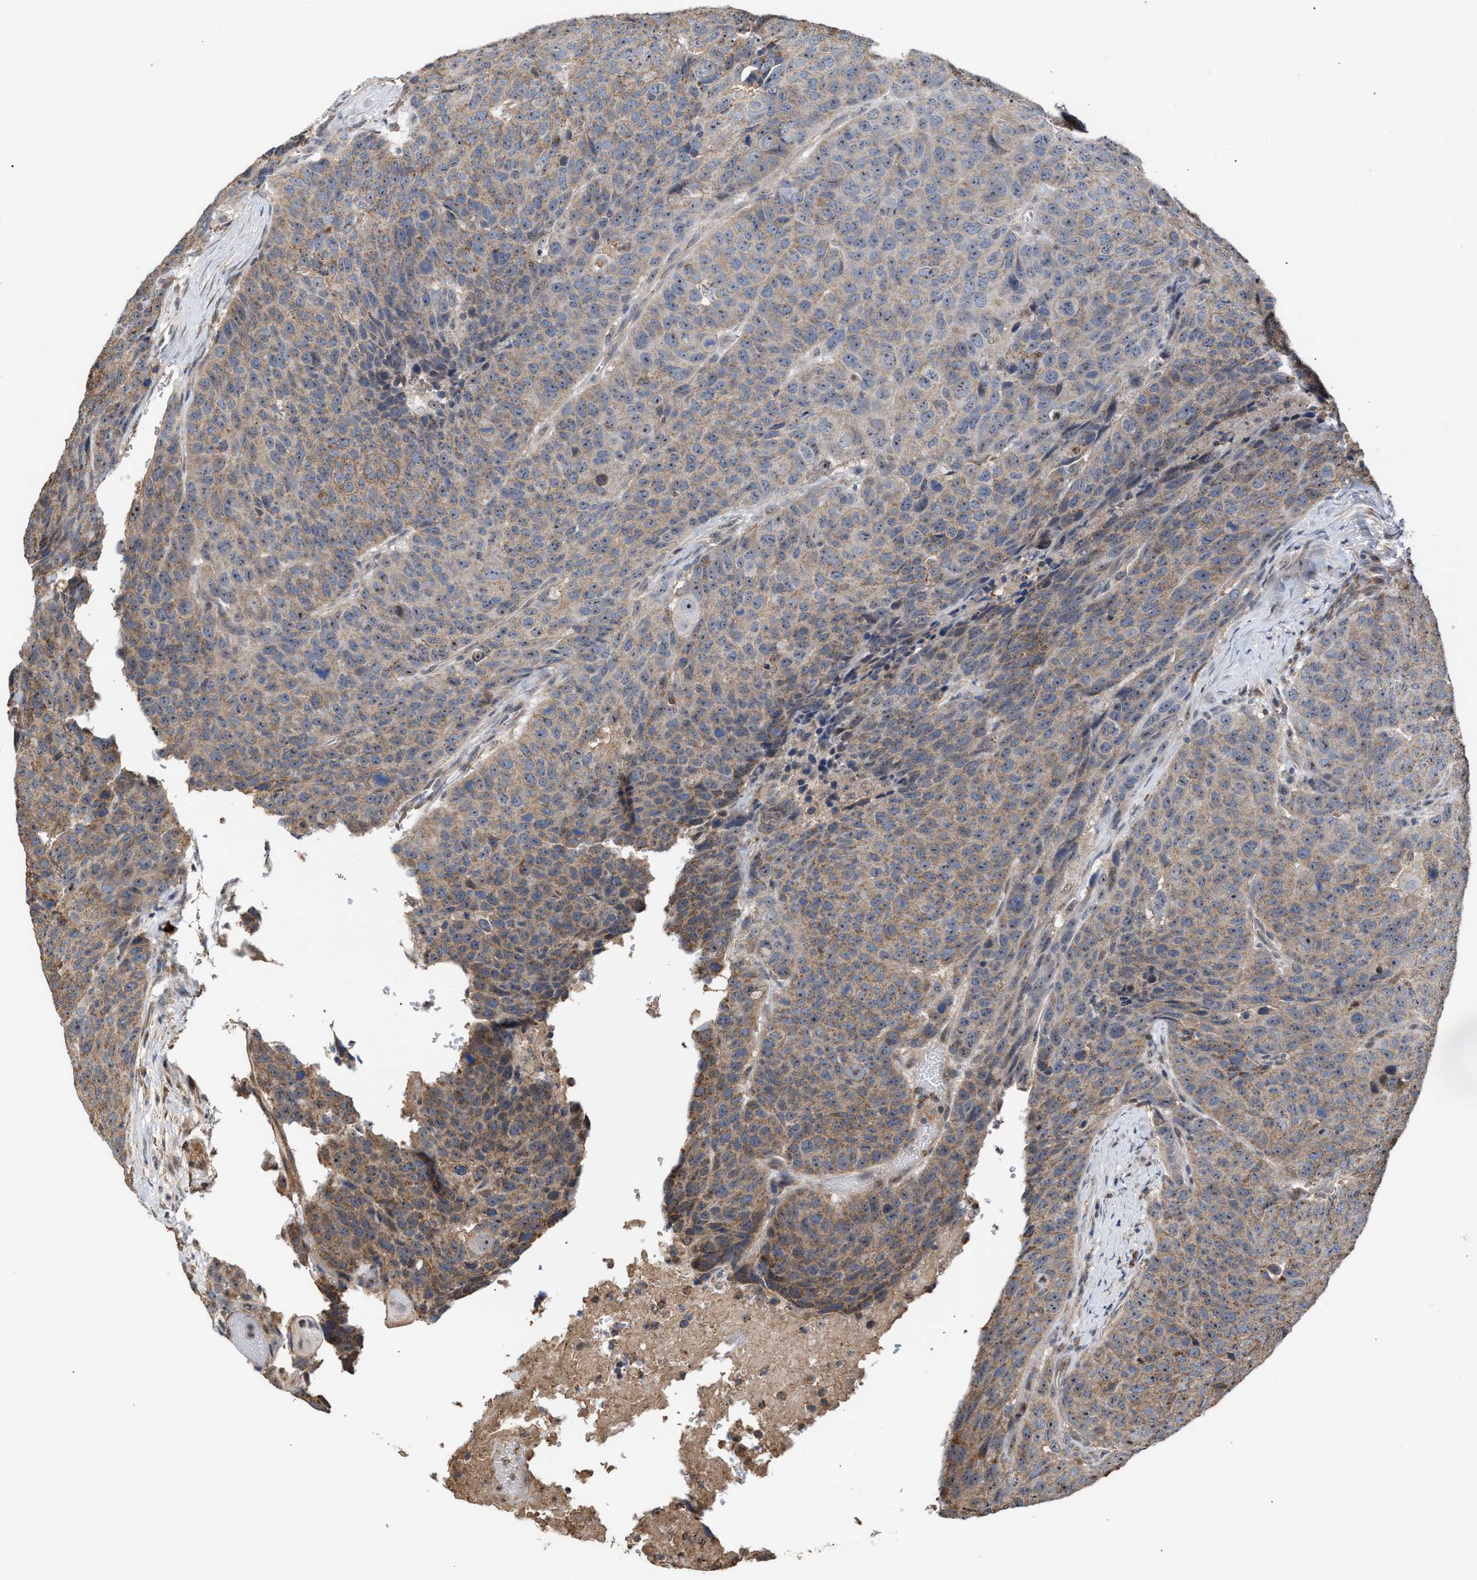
{"staining": {"intensity": "weak", "quantity": ">75%", "location": "cytoplasmic/membranous,nuclear"}, "tissue": "head and neck cancer", "cell_type": "Tumor cells", "image_type": "cancer", "snomed": [{"axis": "morphology", "description": "Squamous cell carcinoma, NOS"}, {"axis": "topography", "description": "Head-Neck"}], "caption": "This micrograph shows immunohistochemistry (IHC) staining of head and neck cancer (squamous cell carcinoma), with low weak cytoplasmic/membranous and nuclear staining in about >75% of tumor cells.", "gene": "EXOSC2", "patient": {"sex": "male", "age": 66}}